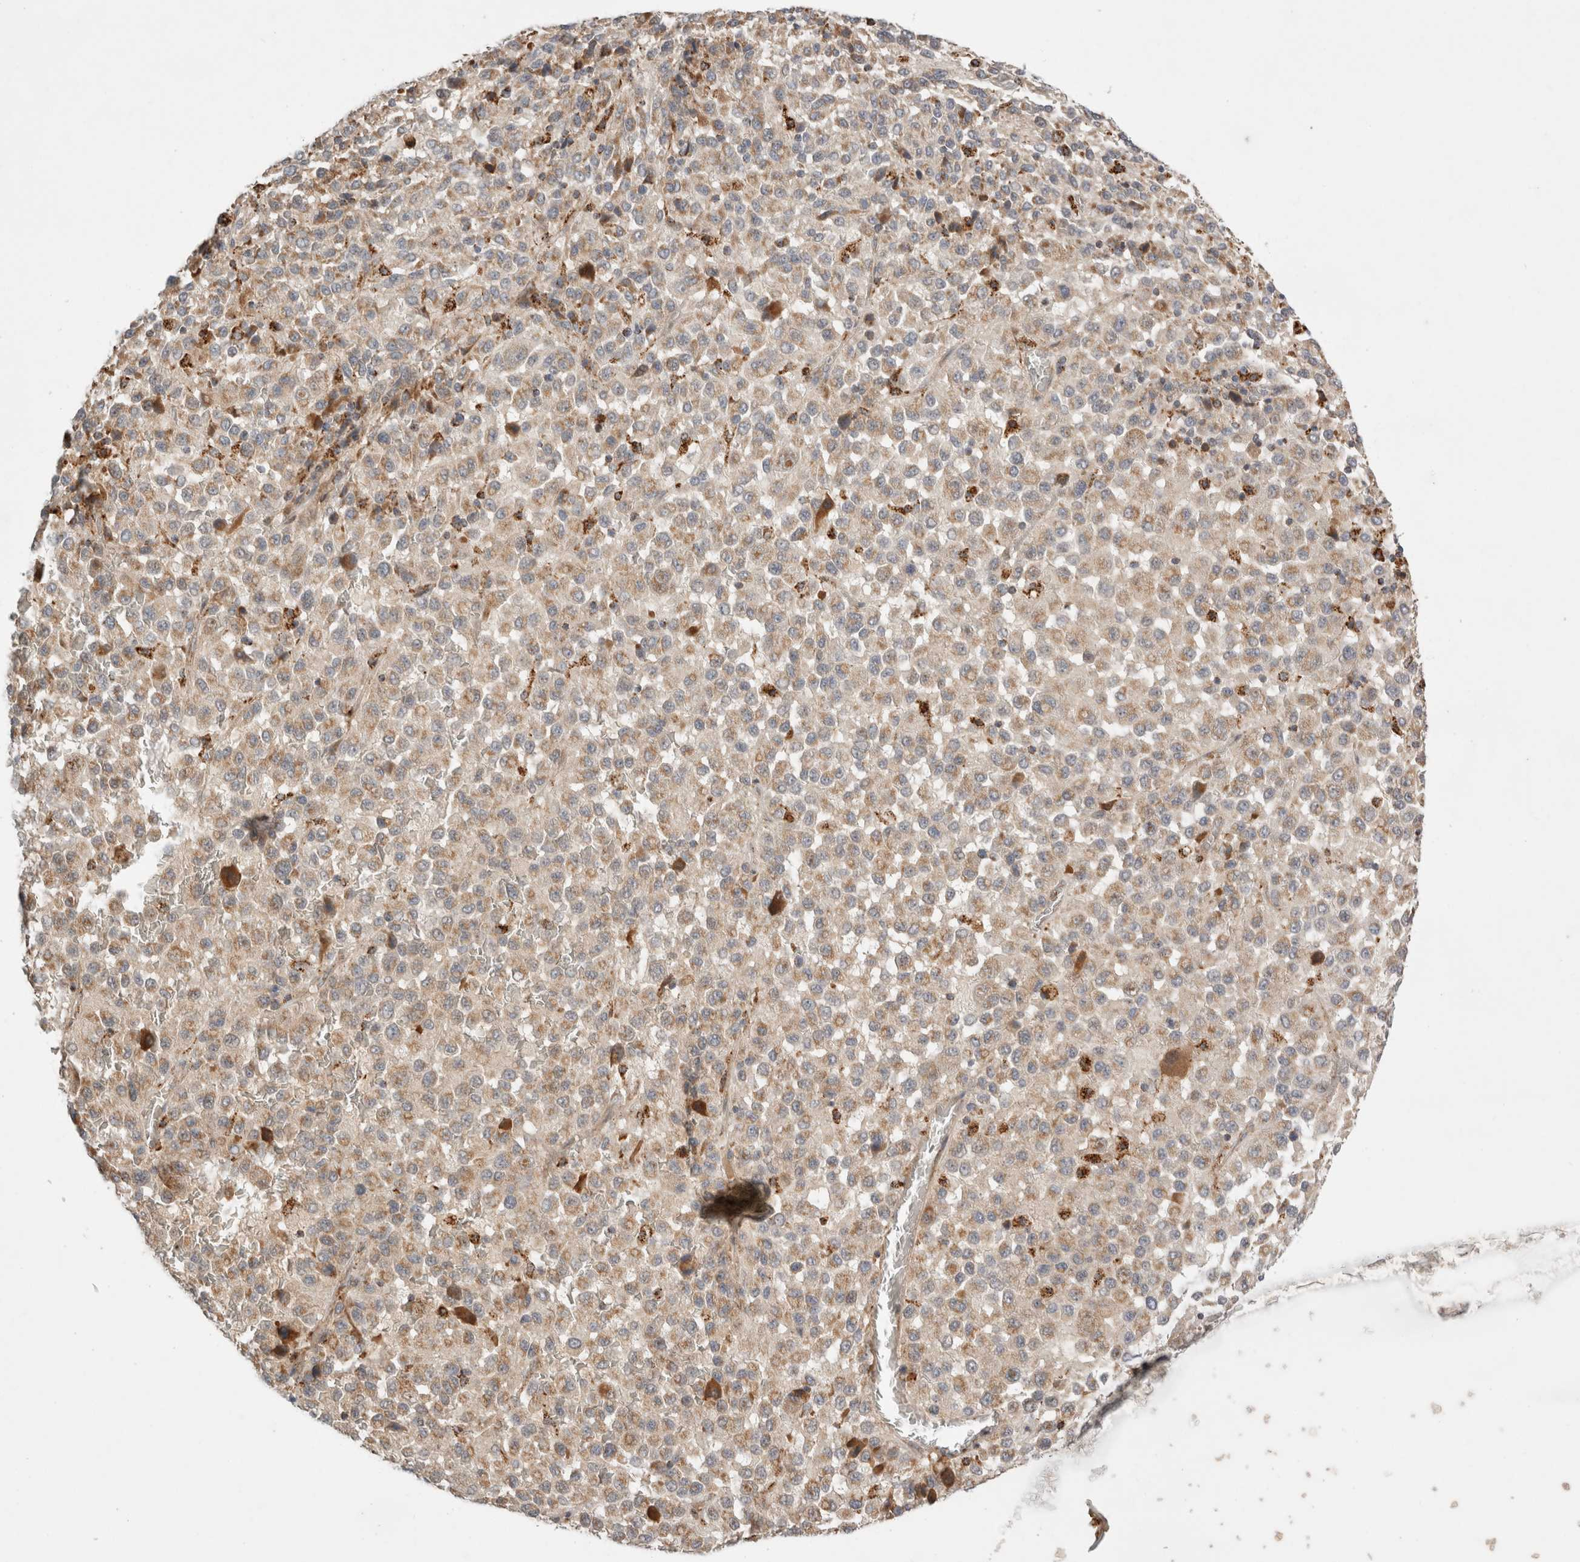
{"staining": {"intensity": "weak", "quantity": ">75%", "location": "cytoplasmic/membranous"}, "tissue": "melanoma", "cell_type": "Tumor cells", "image_type": "cancer", "snomed": [{"axis": "morphology", "description": "Malignant melanoma, Metastatic site"}, {"axis": "topography", "description": "Lung"}], "caption": "Malignant melanoma (metastatic site) stained with IHC reveals weak cytoplasmic/membranous positivity in approximately >75% of tumor cells.", "gene": "HROB", "patient": {"sex": "male", "age": 64}}